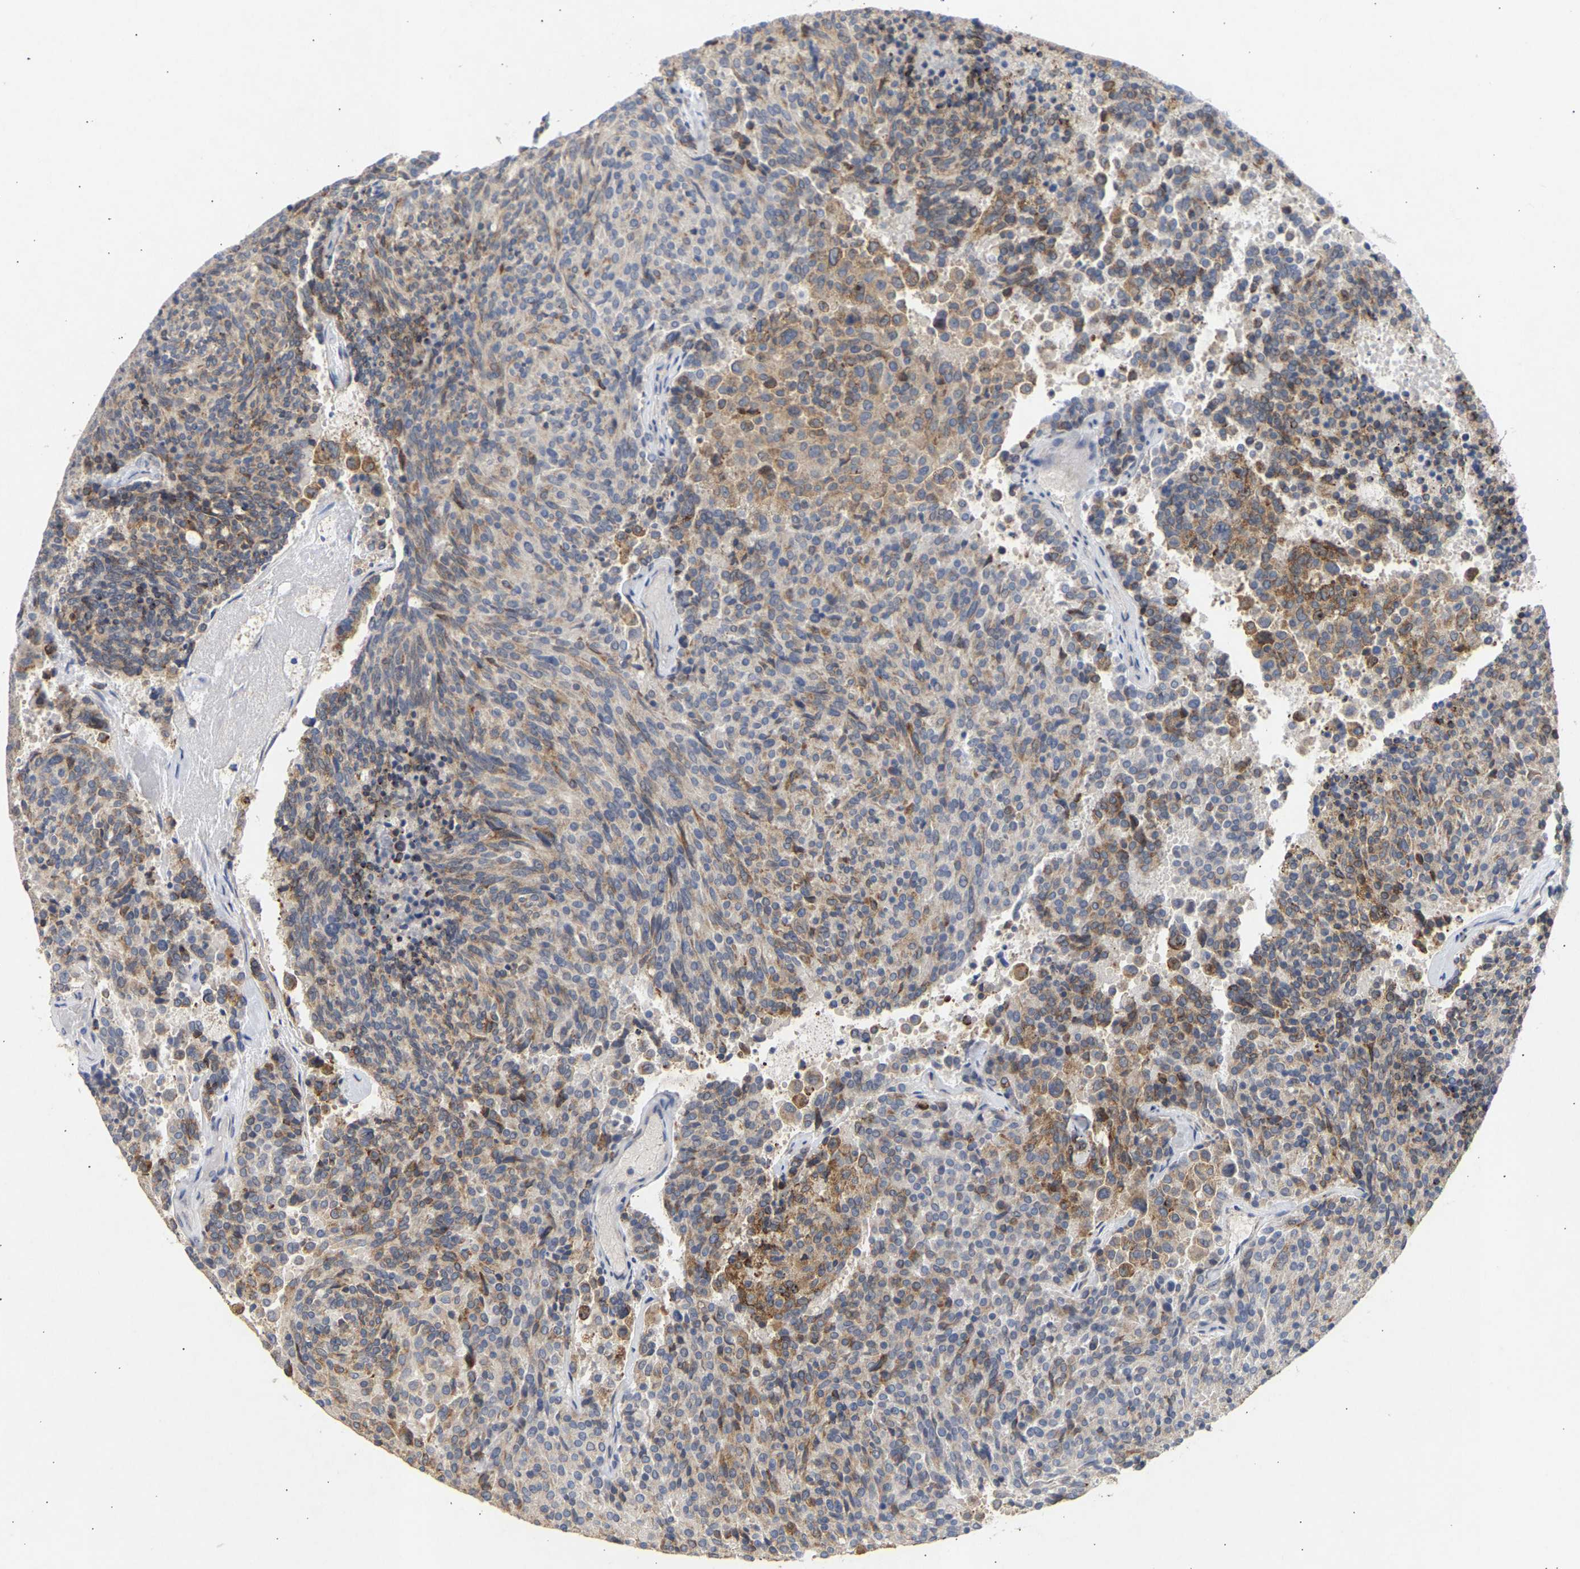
{"staining": {"intensity": "moderate", "quantity": "25%-75%", "location": "cytoplasmic/membranous"}, "tissue": "carcinoid", "cell_type": "Tumor cells", "image_type": "cancer", "snomed": [{"axis": "morphology", "description": "Carcinoid, malignant, NOS"}, {"axis": "topography", "description": "Pancreas"}], "caption": "A brown stain highlights moderate cytoplasmic/membranous expression of a protein in human malignant carcinoid tumor cells. The staining was performed using DAB (3,3'-diaminobenzidine), with brown indicating positive protein expression. Nuclei are stained blue with hematoxylin.", "gene": "SELENOM", "patient": {"sex": "female", "age": 54}}